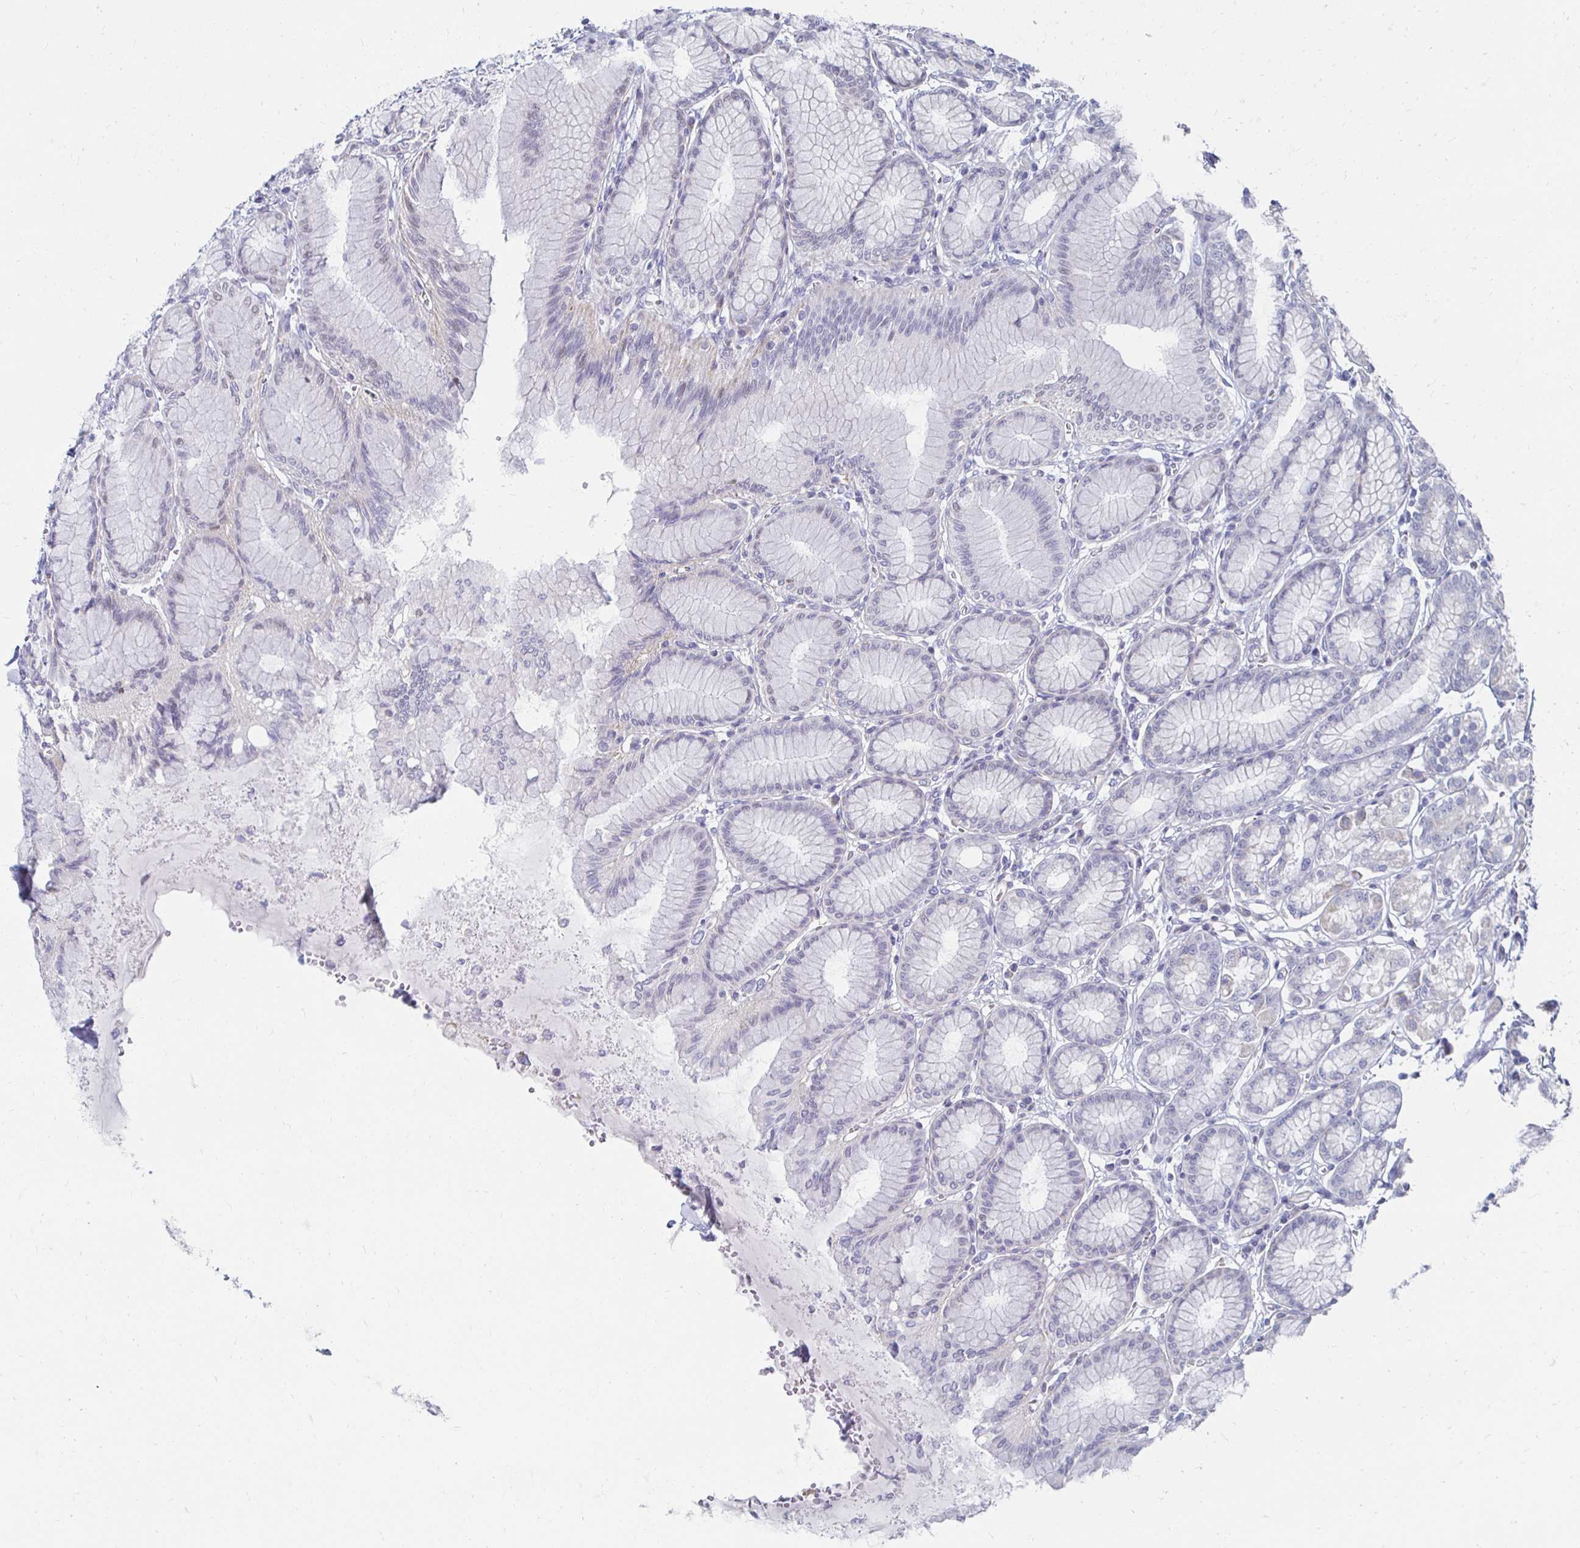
{"staining": {"intensity": "weak", "quantity": "<25%", "location": "cytoplasmic/membranous"}, "tissue": "stomach", "cell_type": "Glandular cells", "image_type": "normal", "snomed": [{"axis": "morphology", "description": "Normal tissue, NOS"}, {"axis": "topography", "description": "Stomach"}, {"axis": "topography", "description": "Stomach, lower"}], "caption": "Benign stomach was stained to show a protein in brown. There is no significant expression in glandular cells.", "gene": "NOCT", "patient": {"sex": "male", "age": 76}}